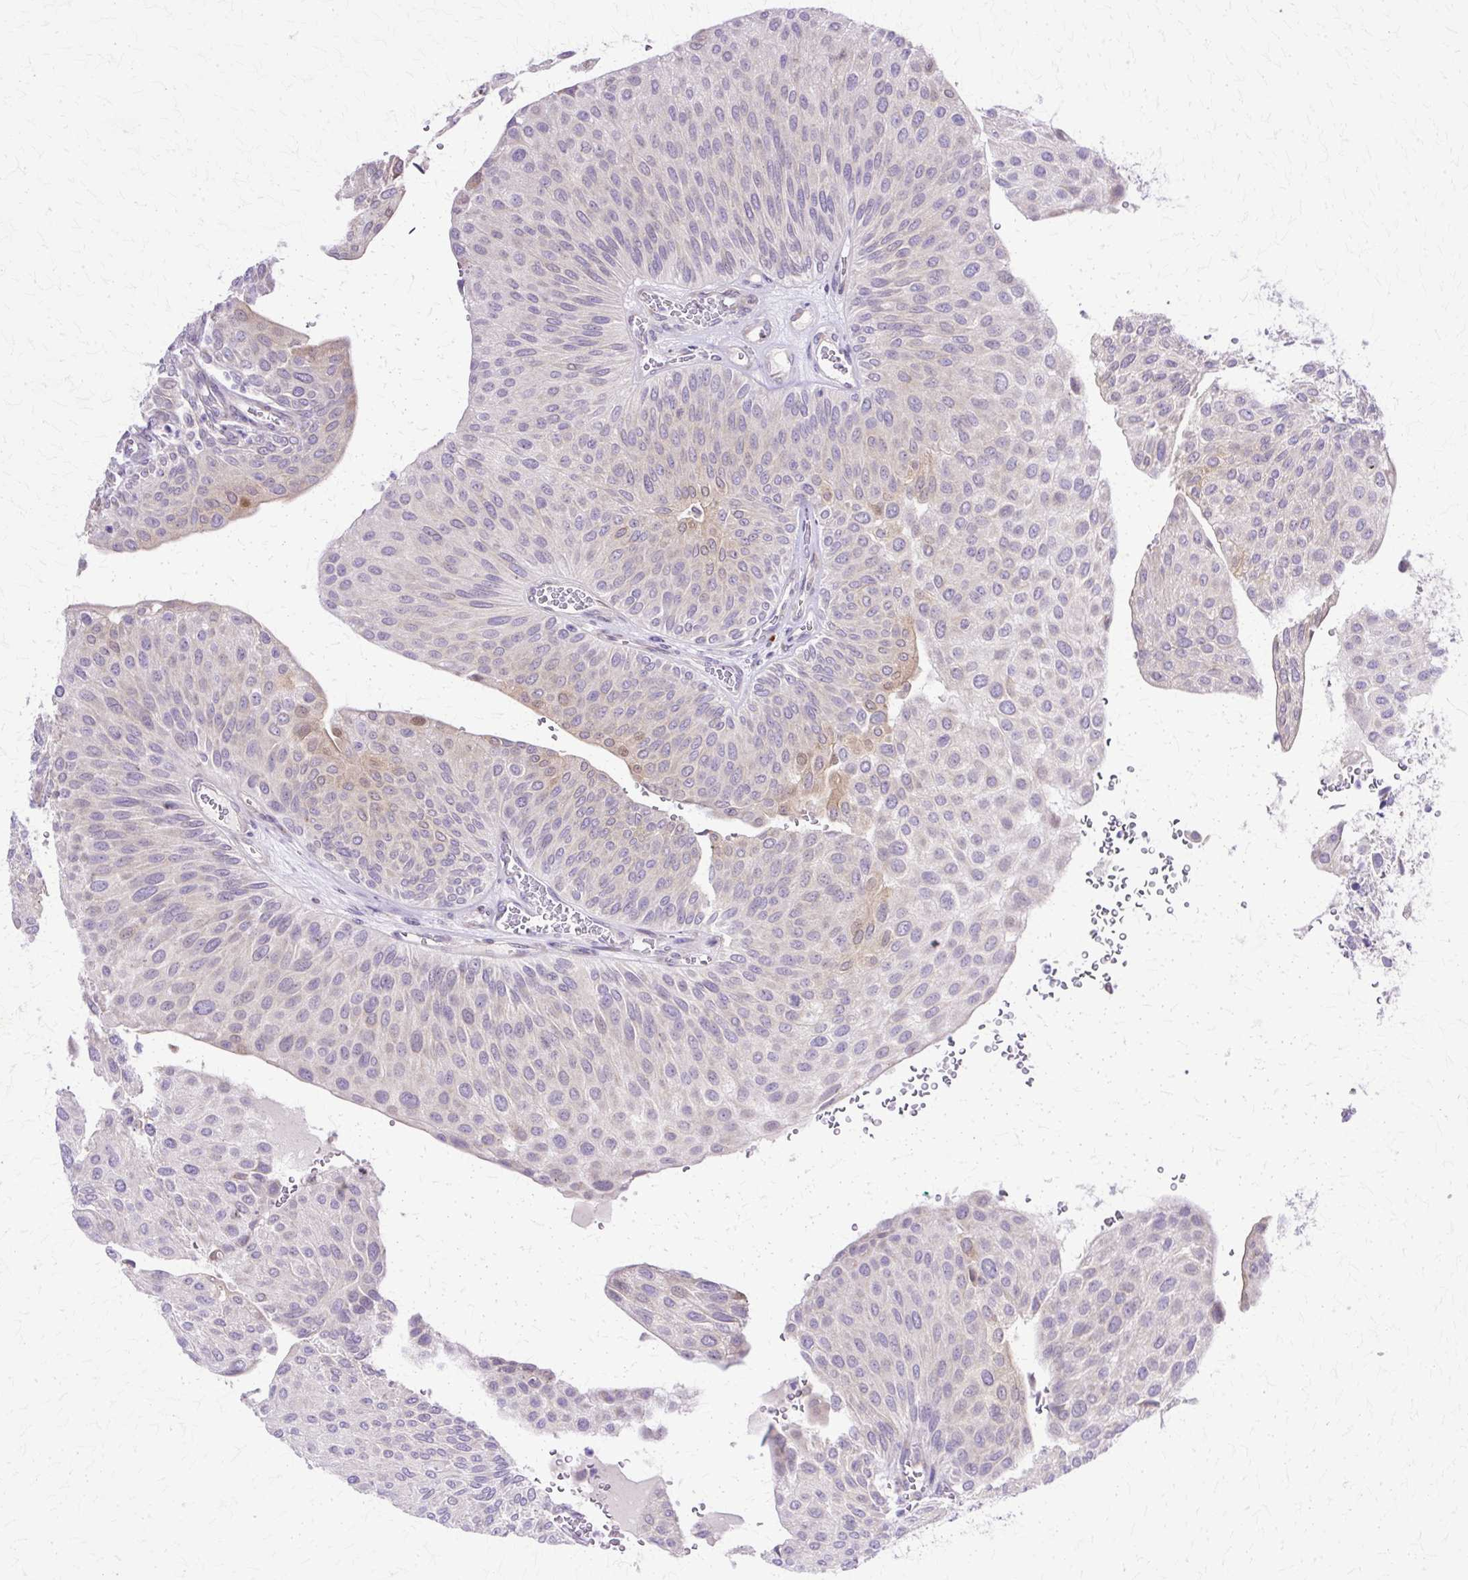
{"staining": {"intensity": "weak", "quantity": "<25%", "location": "cytoplasmic/membranous"}, "tissue": "urothelial cancer", "cell_type": "Tumor cells", "image_type": "cancer", "snomed": [{"axis": "morphology", "description": "Urothelial carcinoma, NOS"}, {"axis": "topography", "description": "Urinary bladder"}], "caption": "Immunohistochemistry (IHC) of human urothelial cancer reveals no expression in tumor cells.", "gene": "TBC1D3G", "patient": {"sex": "male", "age": 67}}